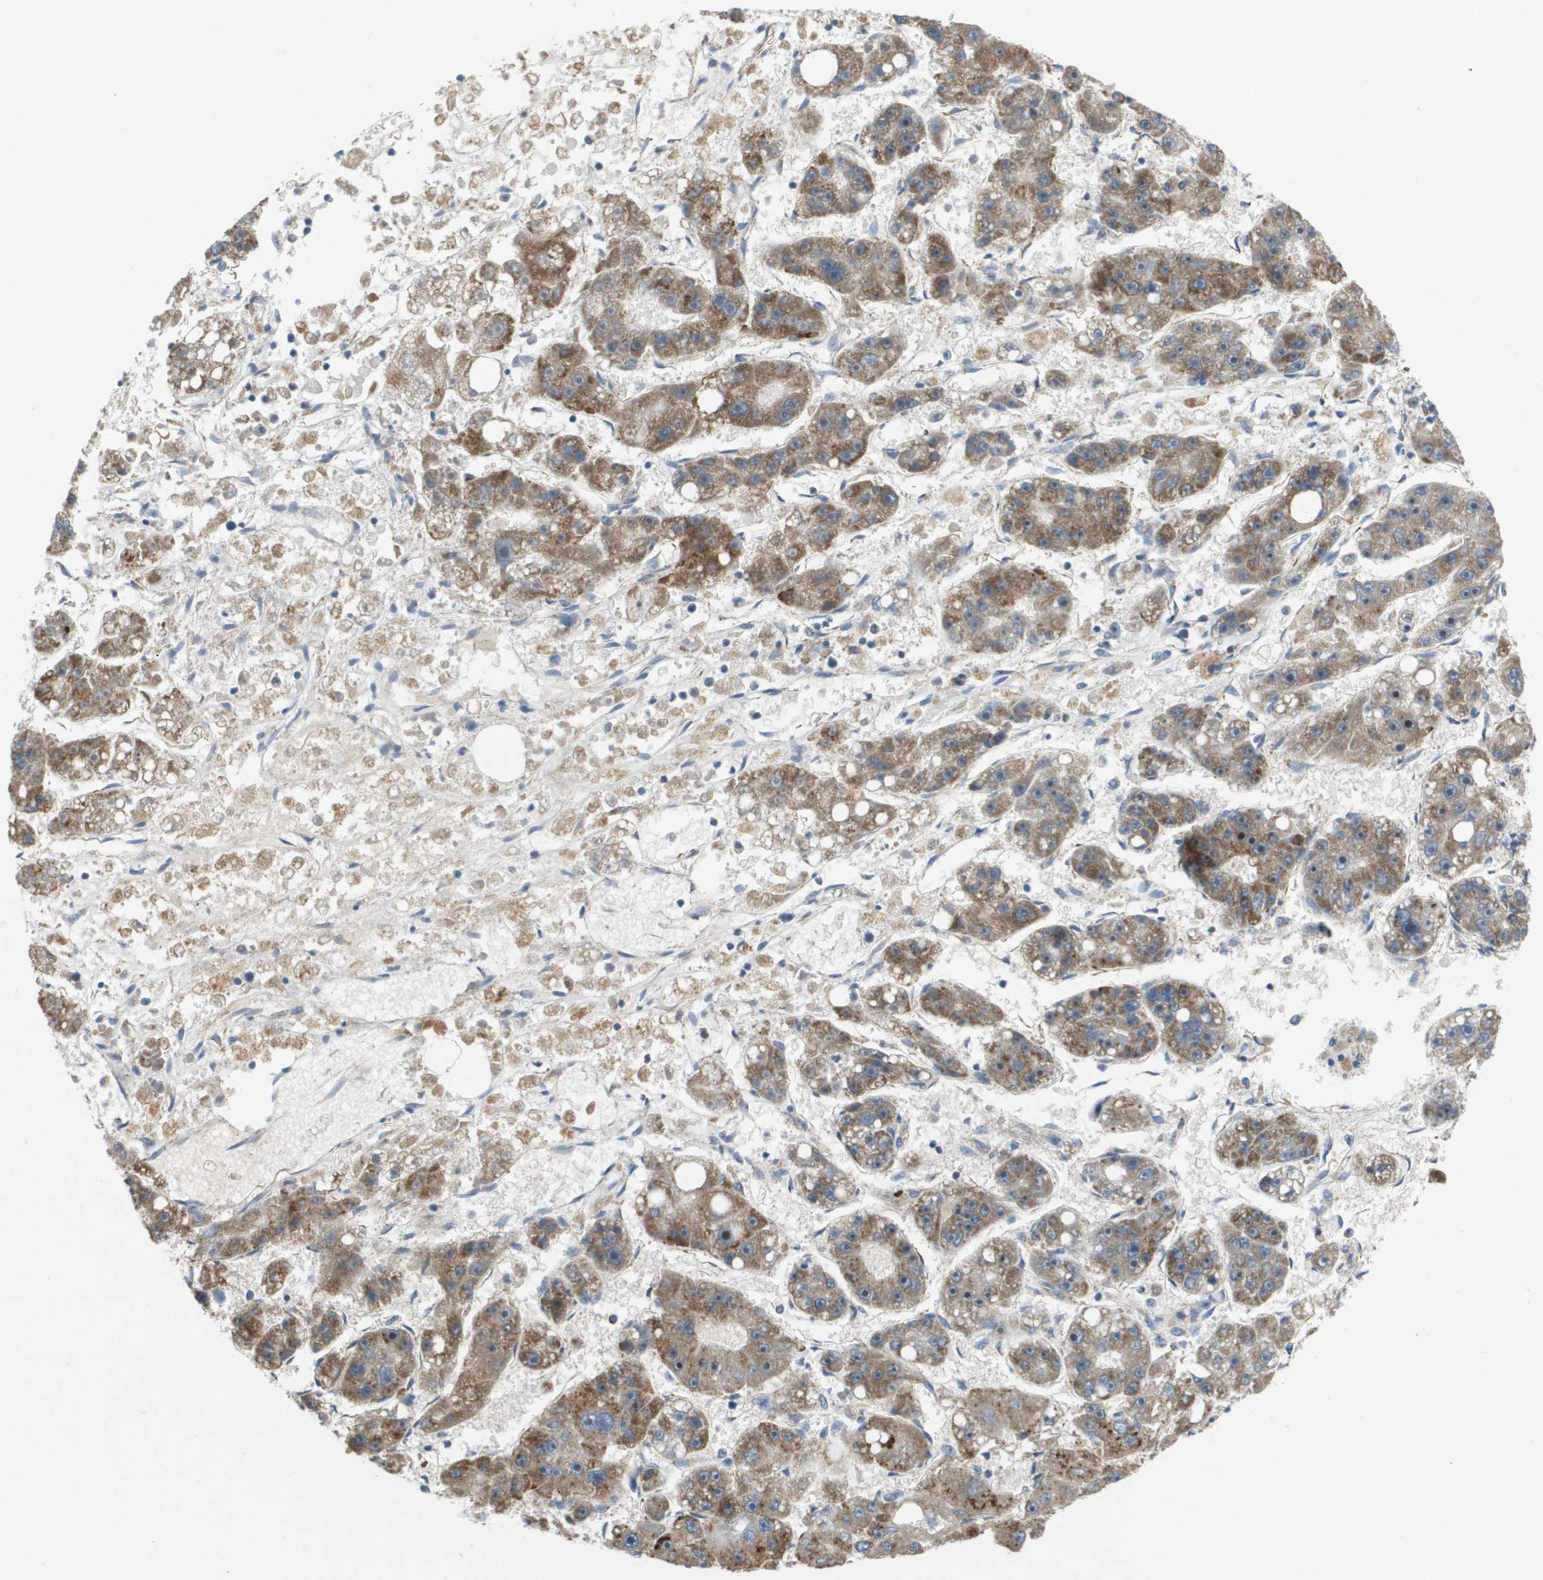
{"staining": {"intensity": "moderate", "quantity": ">75%", "location": "cytoplasmic/membranous"}, "tissue": "liver cancer", "cell_type": "Tumor cells", "image_type": "cancer", "snomed": [{"axis": "morphology", "description": "Carcinoma, Hepatocellular, NOS"}, {"axis": "topography", "description": "Liver"}], "caption": "Immunohistochemistry of human liver hepatocellular carcinoma demonstrates medium levels of moderate cytoplasmic/membranous staining in approximately >75% of tumor cells. Using DAB (3,3'-diaminobenzidine) (brown) and hematoxylin (blue) stains, captured at high magnification using brightfield microscopy.", "gene": "B3GNT5", "patient": {"sex": "female", "age": 61}}